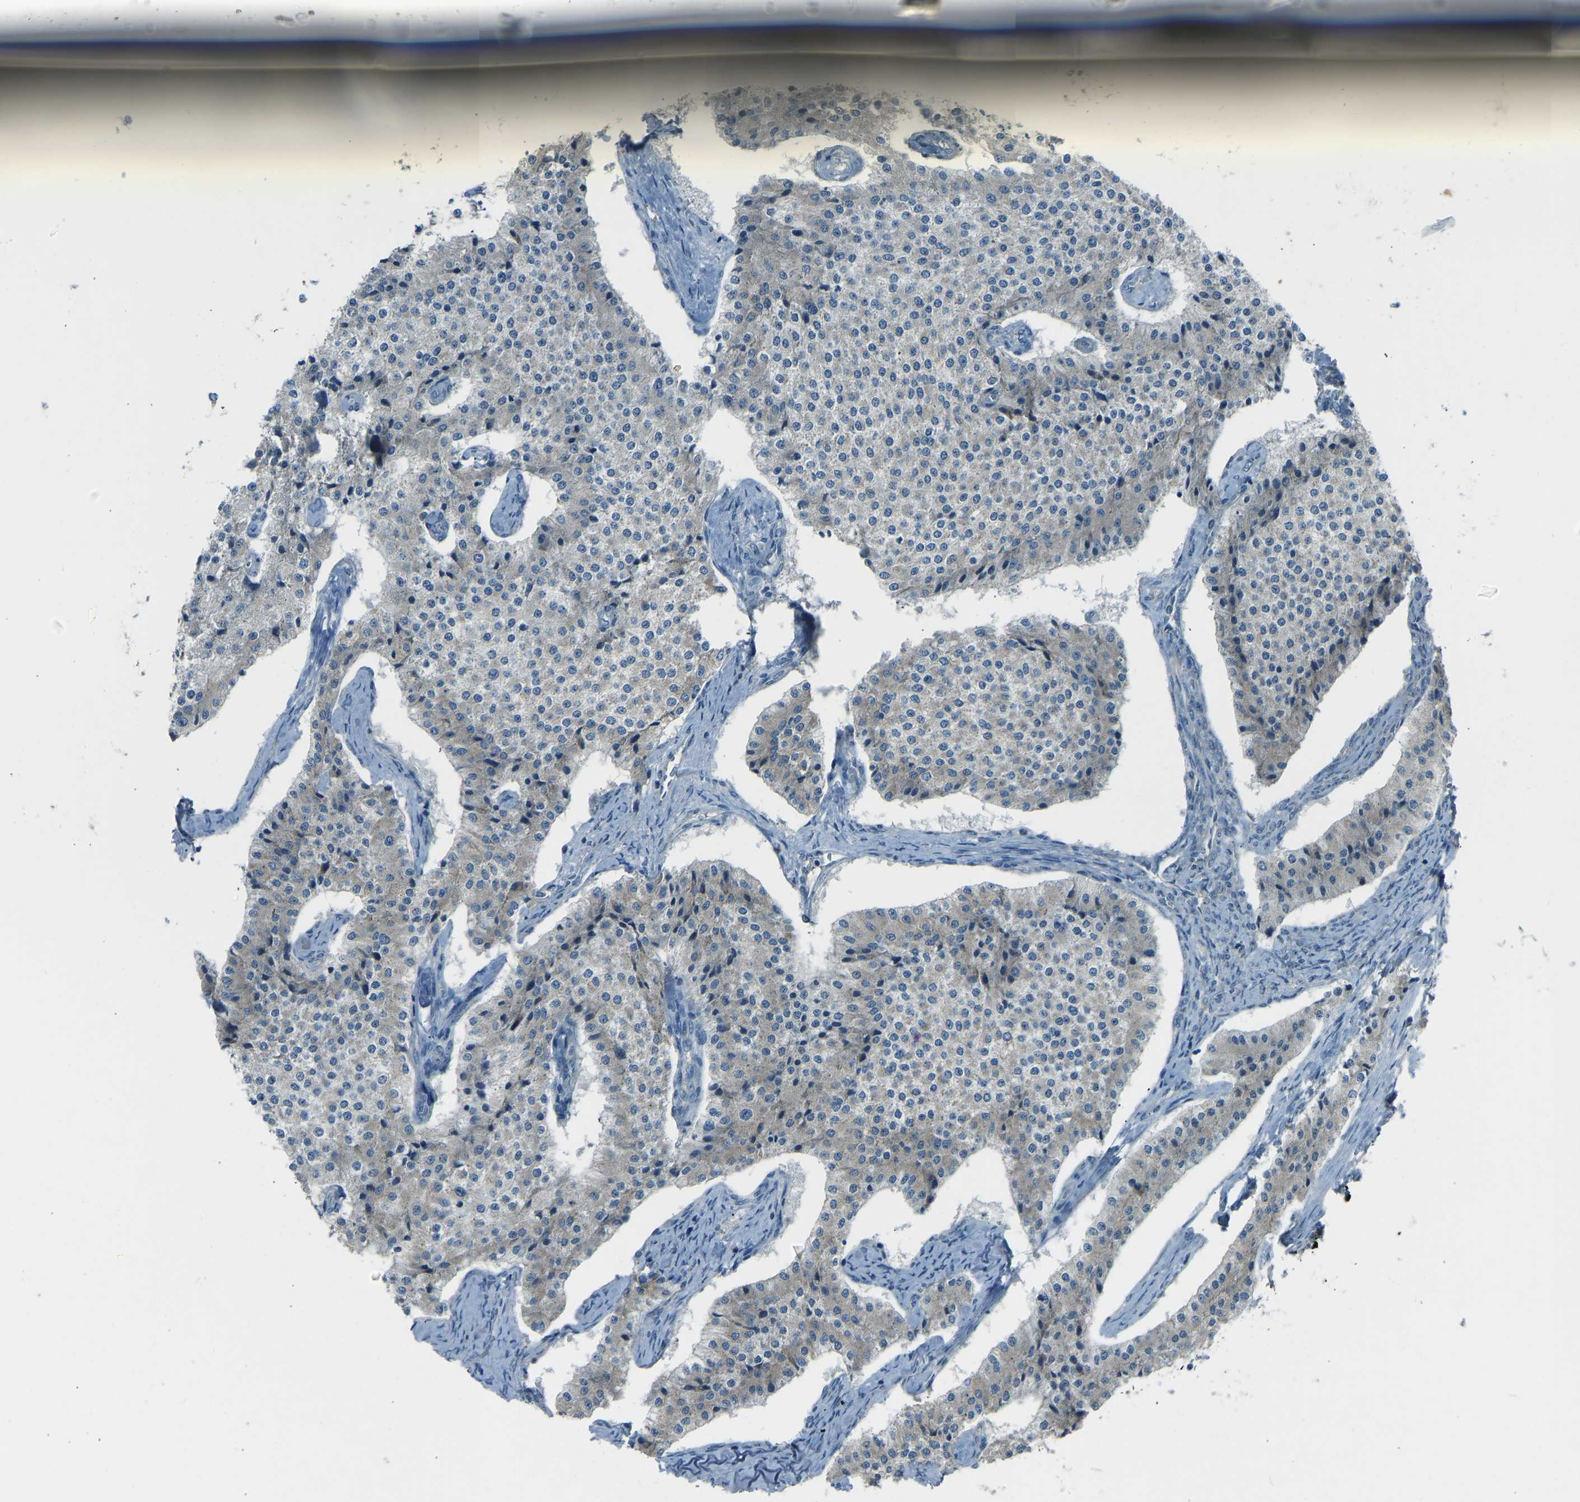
{"staining": {"intensity": "weak", "quantity": "<25%", "location": "cytoplasmic/membranous"}, "tissue": "carcinoid", "cell_type": "Tumor cells", "image_type": "cancer", "snomed": [{"axis": "morphology", "description": "Carcinoid, malignant, NOS"}, {"axis": "topography", "description": "Colon"}], "caption": "There is no significant staining in tumor cells of malignant carcinoid.", "gene": "STAU2", "patient": {"sex": "female", "age": 52}}